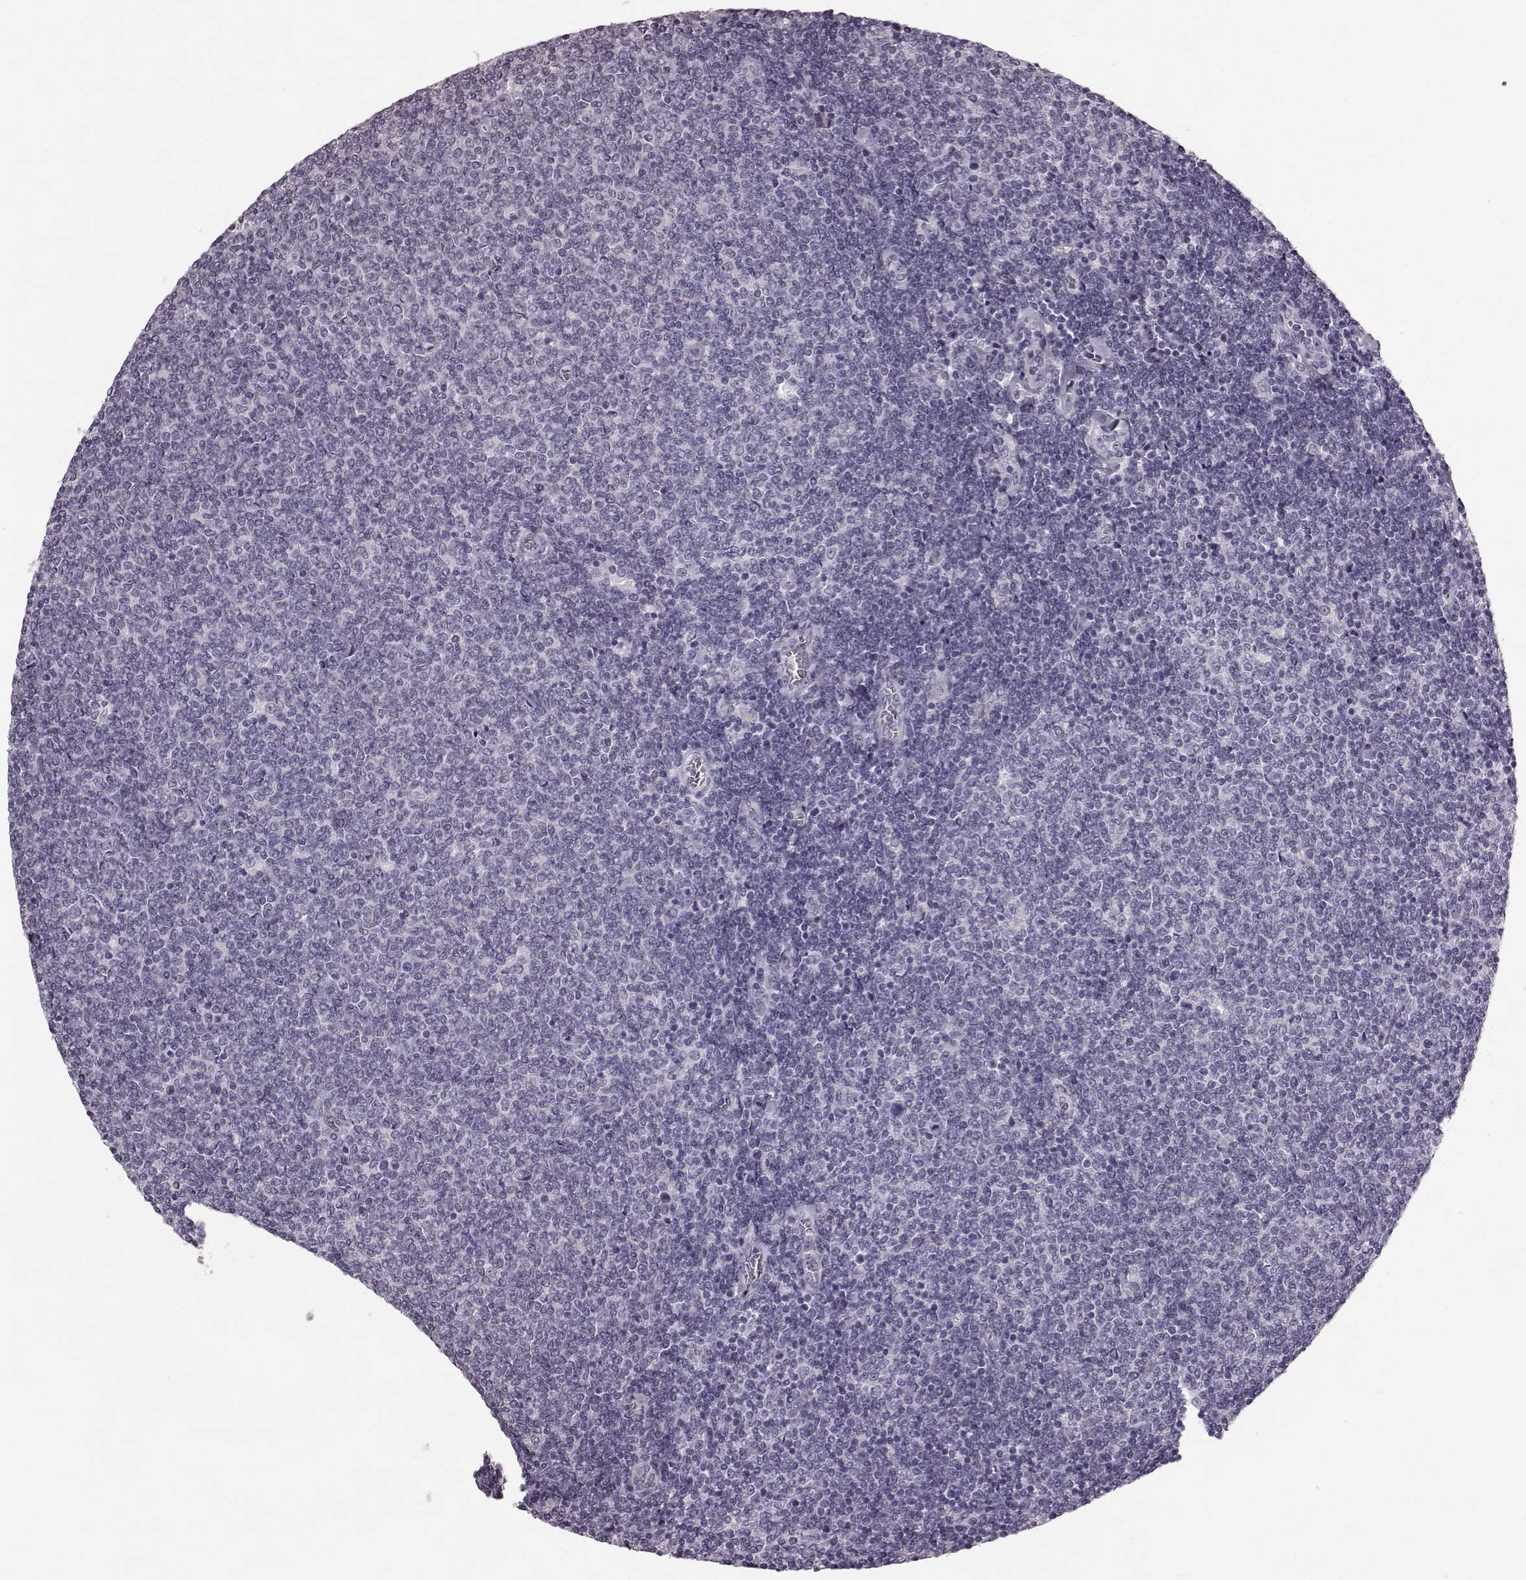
{"staining": {"intensity": "negative", "quantity": "none", "location": "none"}, "tissue": "lymphoma", "cell_type": "Tumor cells", "image_type": "cancer", "snomed": [{"axis": "morphology", "description": "Malignant lymphoma, non-Hodgkin's type, Low grade"}, {"axis": "topography", "description": "Lymph node"}], "caption": "High magnification brightfield microscopy of low-grade malignant lymphoma, non-Hodgkin's type stained with DAB (brown) and counterstained with hematoxylin (blue): tumor cells show no significant positivity.", "gene": "TRPM1", "patient": {"sex": "male", "age": 52}}